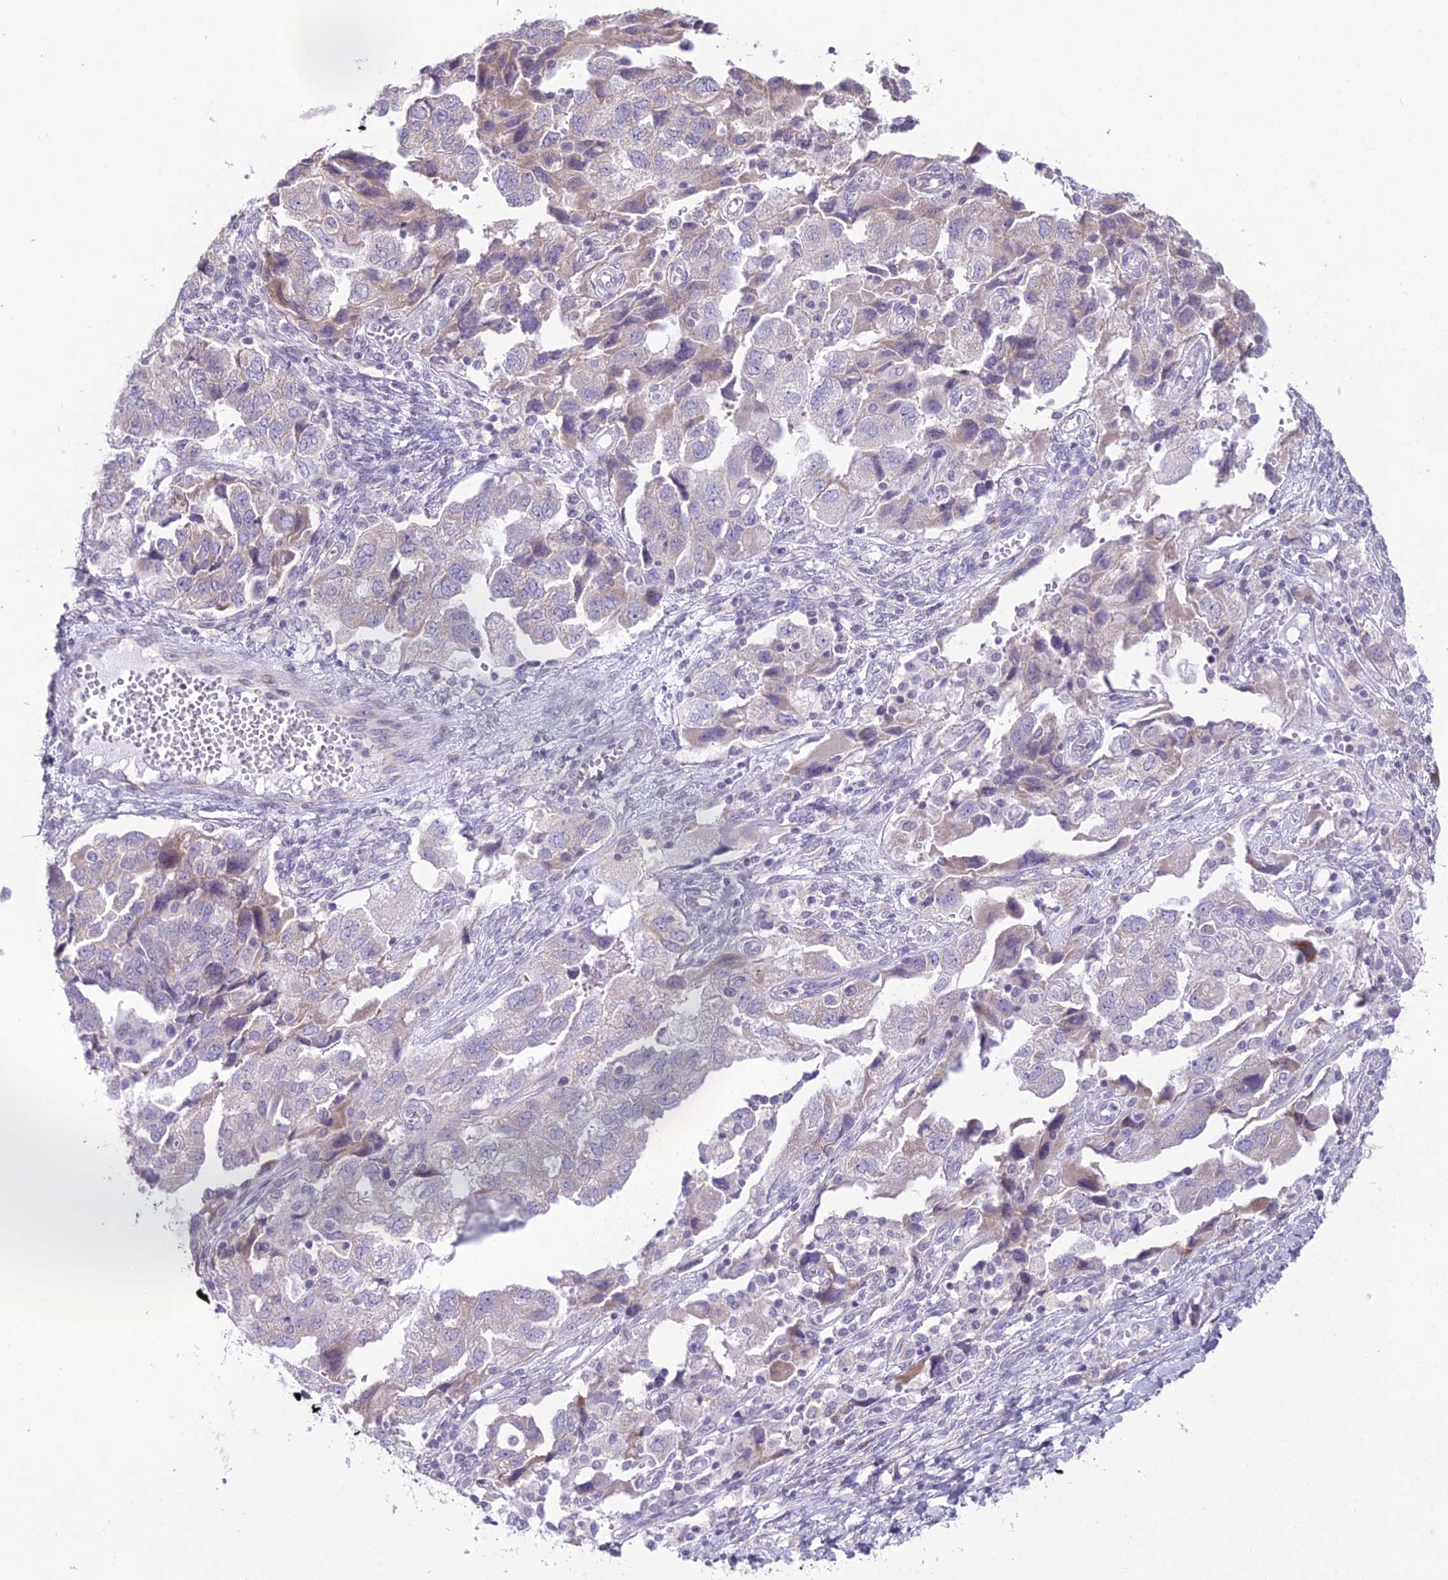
{"staining": {"intensity": "weak", "quantity": "<25%", "location": "cytoplasmic/membranous"}, "tissue": "ovarian cancer", "cell_type": "Tumor cells", "image_type": "cancer", "snomed": [{"axis": "morphology", "description": "Carcinoma, NOS"}, {"axis": "morphology", "description": "Cystadenocarcinoma, serous, NOS"}, {"axis": "topography", "description": "Ovary"}], "caption": "Immunohistochemistry (IHC) of carcinoma (ovarian) displays no positivity in tumor cells.", "gene": "RPS26", "patient": {"sex": "female", "age": 69}}